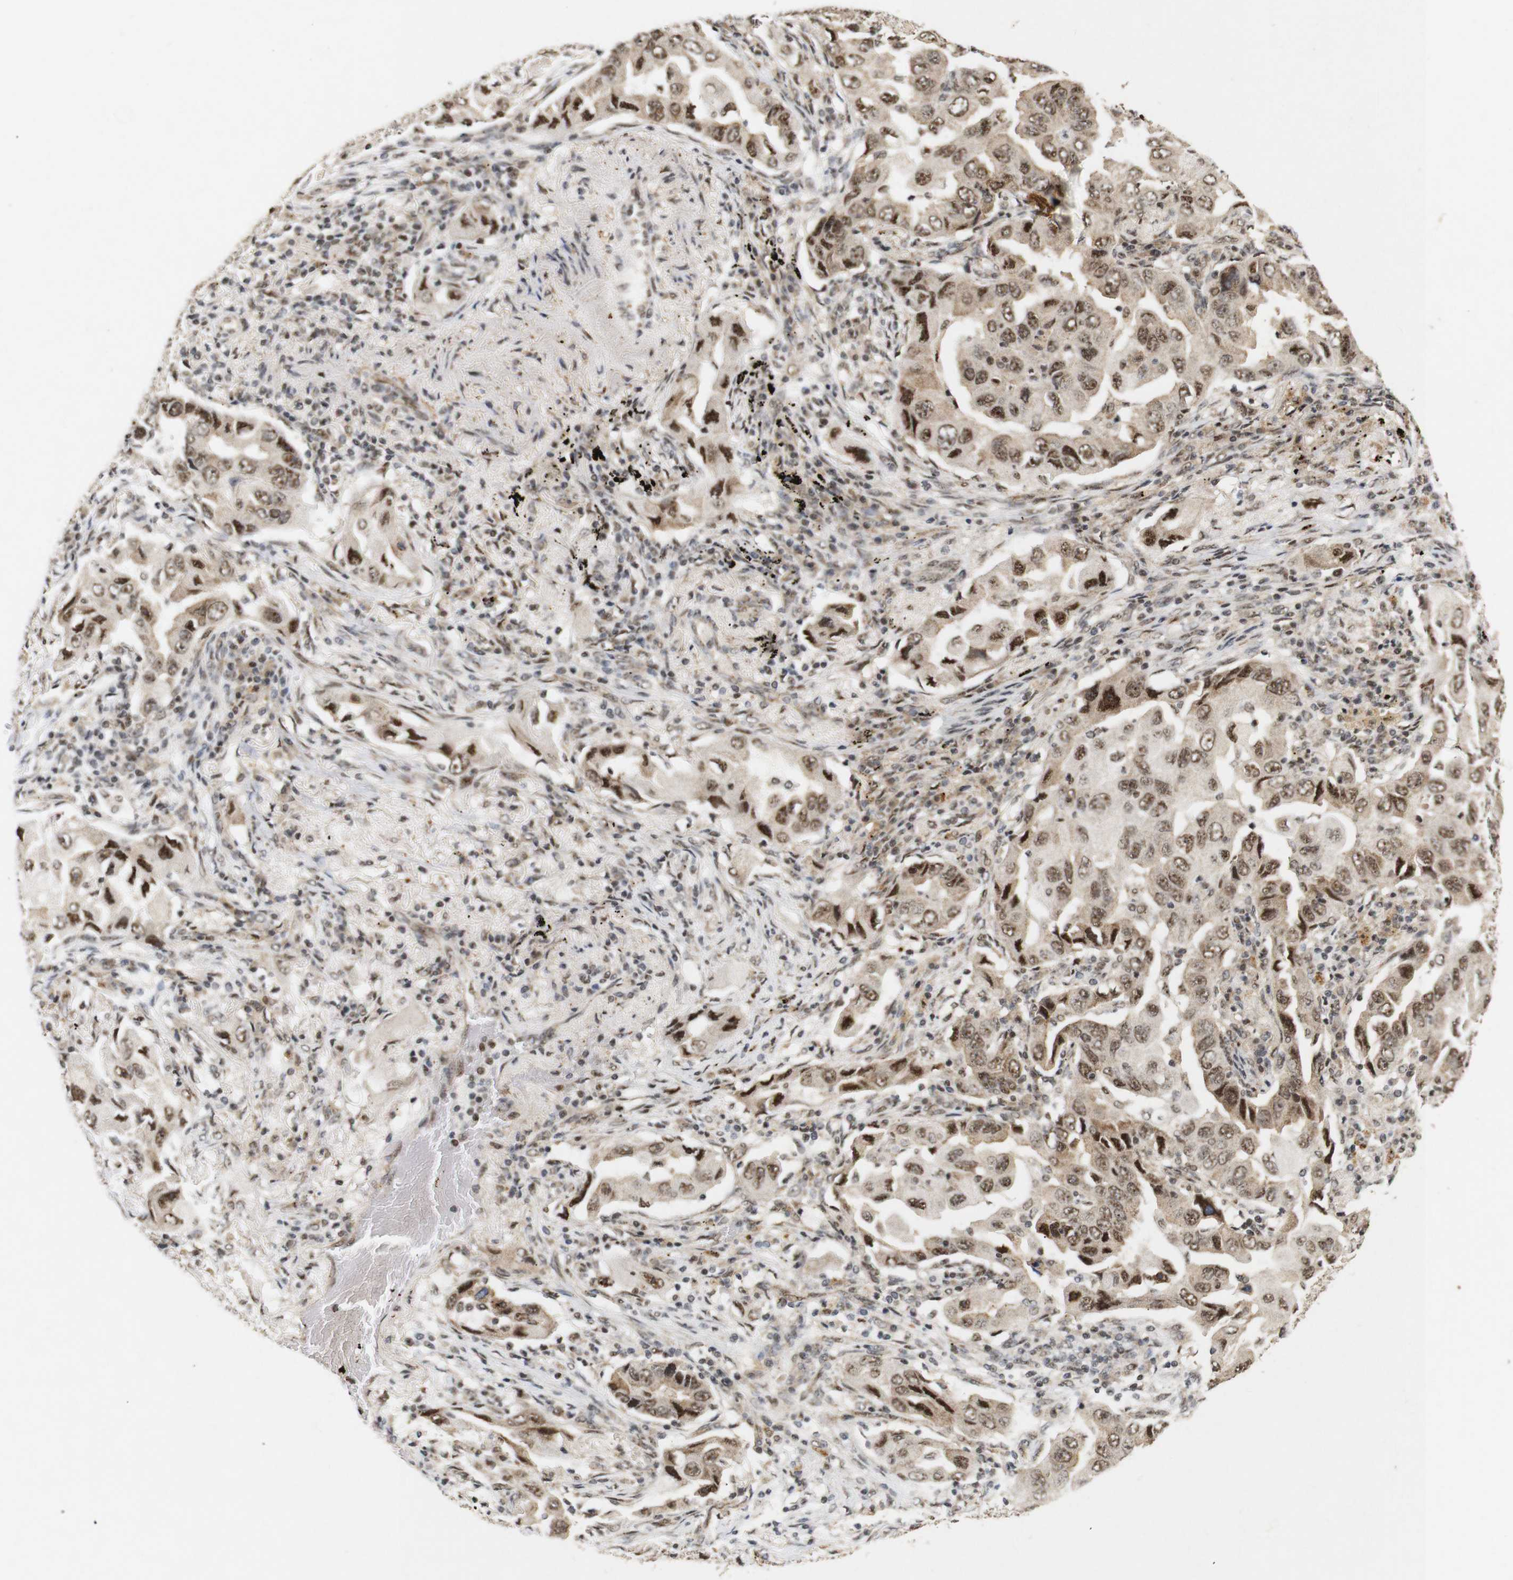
{"staining": {"intensity": "moderate", "quantity": ">75%", "location": "cytoplasmic/membranous,nuclear"}, "tissue": "lung cancer", "cell_type": "Tumor cells", "image_type": "cancer", "snomed": [{"axis": "morphology", "description": "Adenocarcinoma, NOS"}, {"axis": "topography", "description": "Lung"}], "caption": "Tumor cells exhibit moderate cytoplasmic/membranous and nuclear staining in approximately >75% of cells in lung adenocarcinoma. (DAB (3,3'-diaminobenzidine) = brown stain, brightfield microscopy at high magnification).", "gene": "PYM1", "patient": {"sex": "female", "age": 65}}